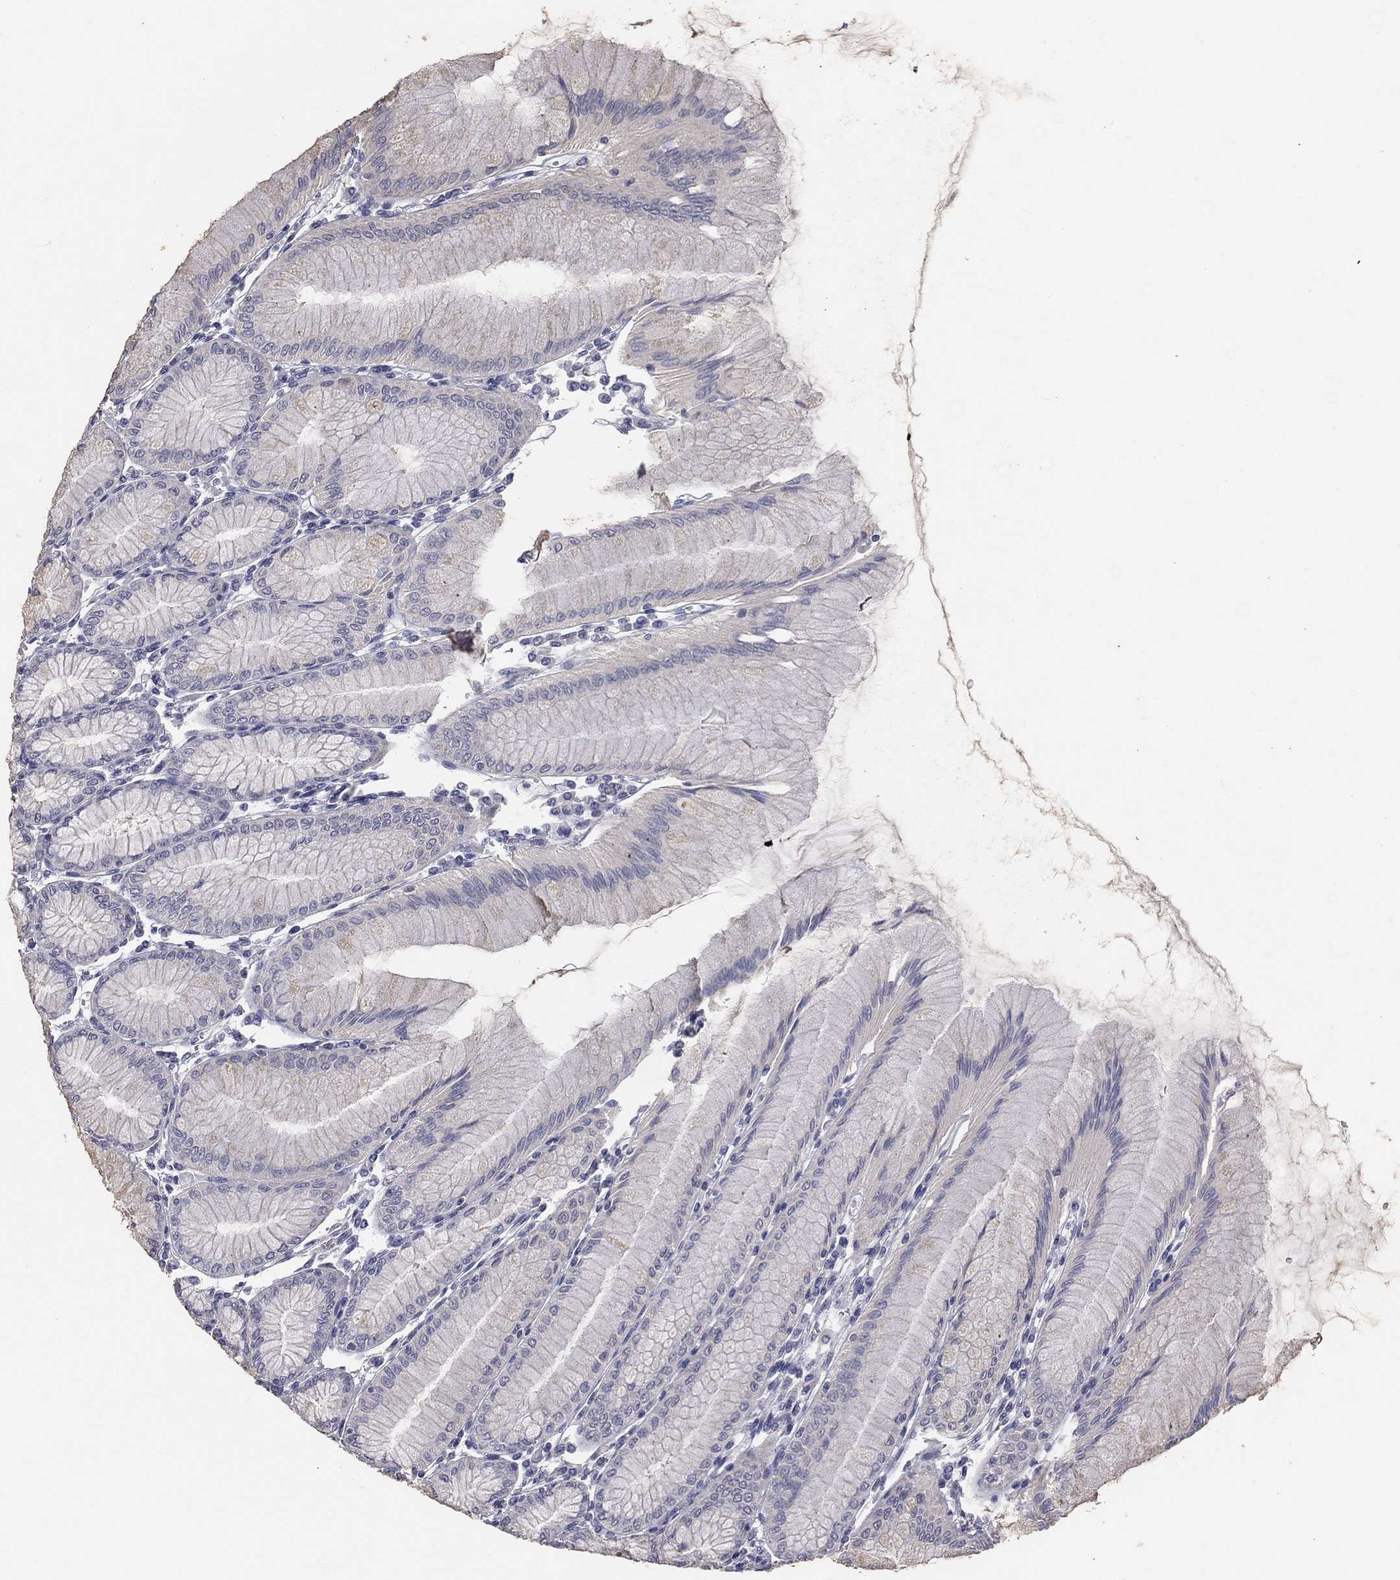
{"staining": {"intensity": "negative", "quantity": "none", "location": "none"}, "tissue": "stomach", "cell_type": "Glandular cells", "image_type": "normal", "snomed": [{"axis": "morphology", "description": "Normal tissue, NOS"}, {"axis": "topography", "description": "Stomach"}], "caption": "The photomicrograph exhibits no significant positivity in glandular cells of stomach. The staining was performed using DAB (3,3'-diaminobenzidine) to visualize the protein expression in brown, while the nuclei were stained in blue with hematoxylin (Magnification: 20x).", "gene": "CROCC", "patient": {"sex": "female", "age": 57}}